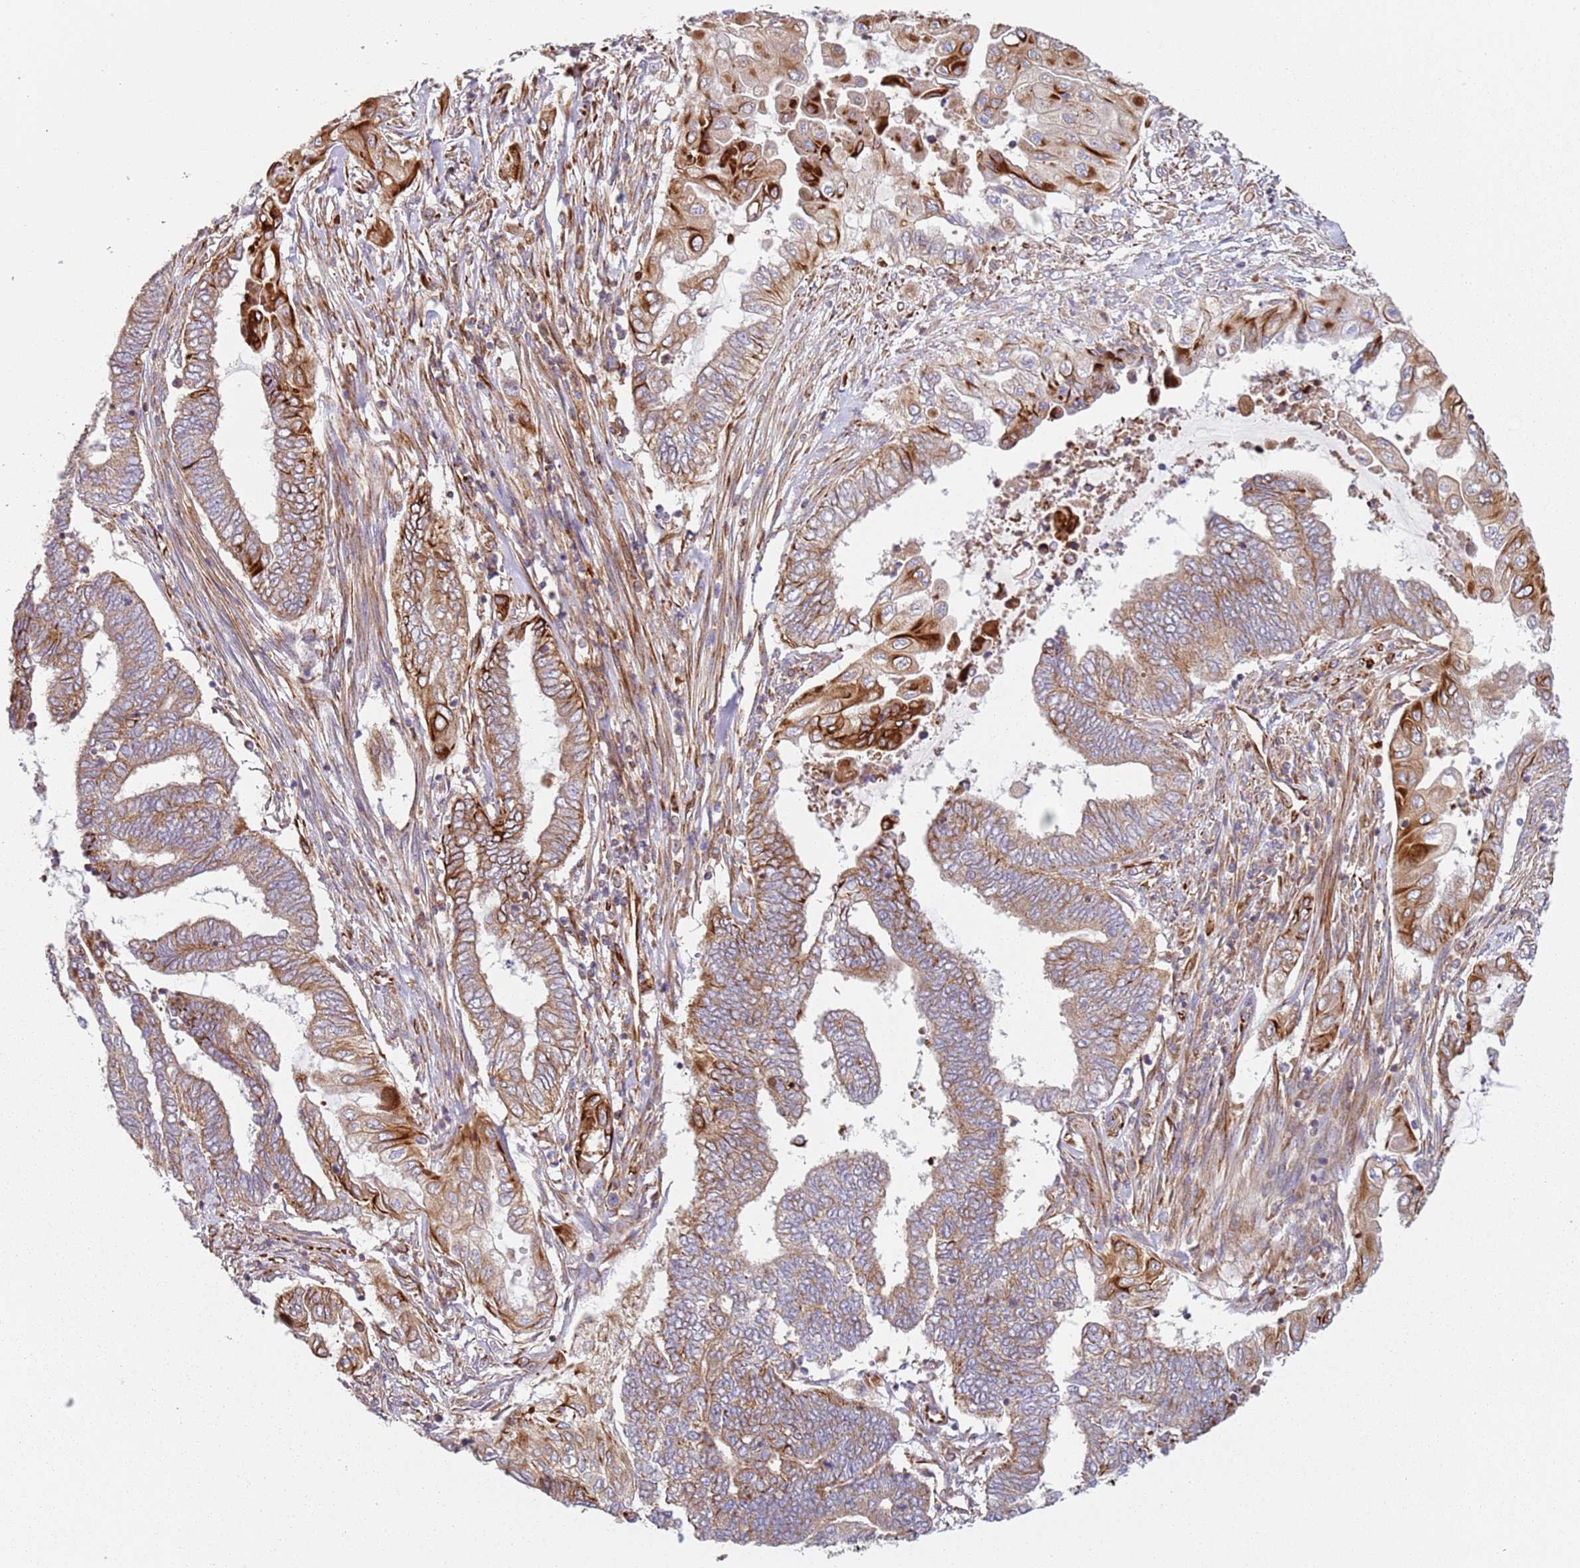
{"staining": {"intensity": "moderate", "quantity": ">75%", "location": "cytoplasmic/membranous"}, "tissue": "endometrial cancer", "cell_type": "Tumor cells", "image_type": "cancer", "snomed": [{"axis": "morphology", "description": "Adenocarcinoma, NOS"}, {"axis": "topography", "description": "Uterus"}, {"axis": "topography", "description": "Endometrium"}], "caption": "Endometrial adenocarcinoma stained with immunohistochemistry shows moderate cytoplasmic/membranous staining in approximately >75% of tumor cells. The staining was performed using DAB, with brown indicating positive protein expression. Nuclei are stained blue with hematoxylin.", "gene": "SNAPIN", "patient": {"sex": "female", "age": 70}}